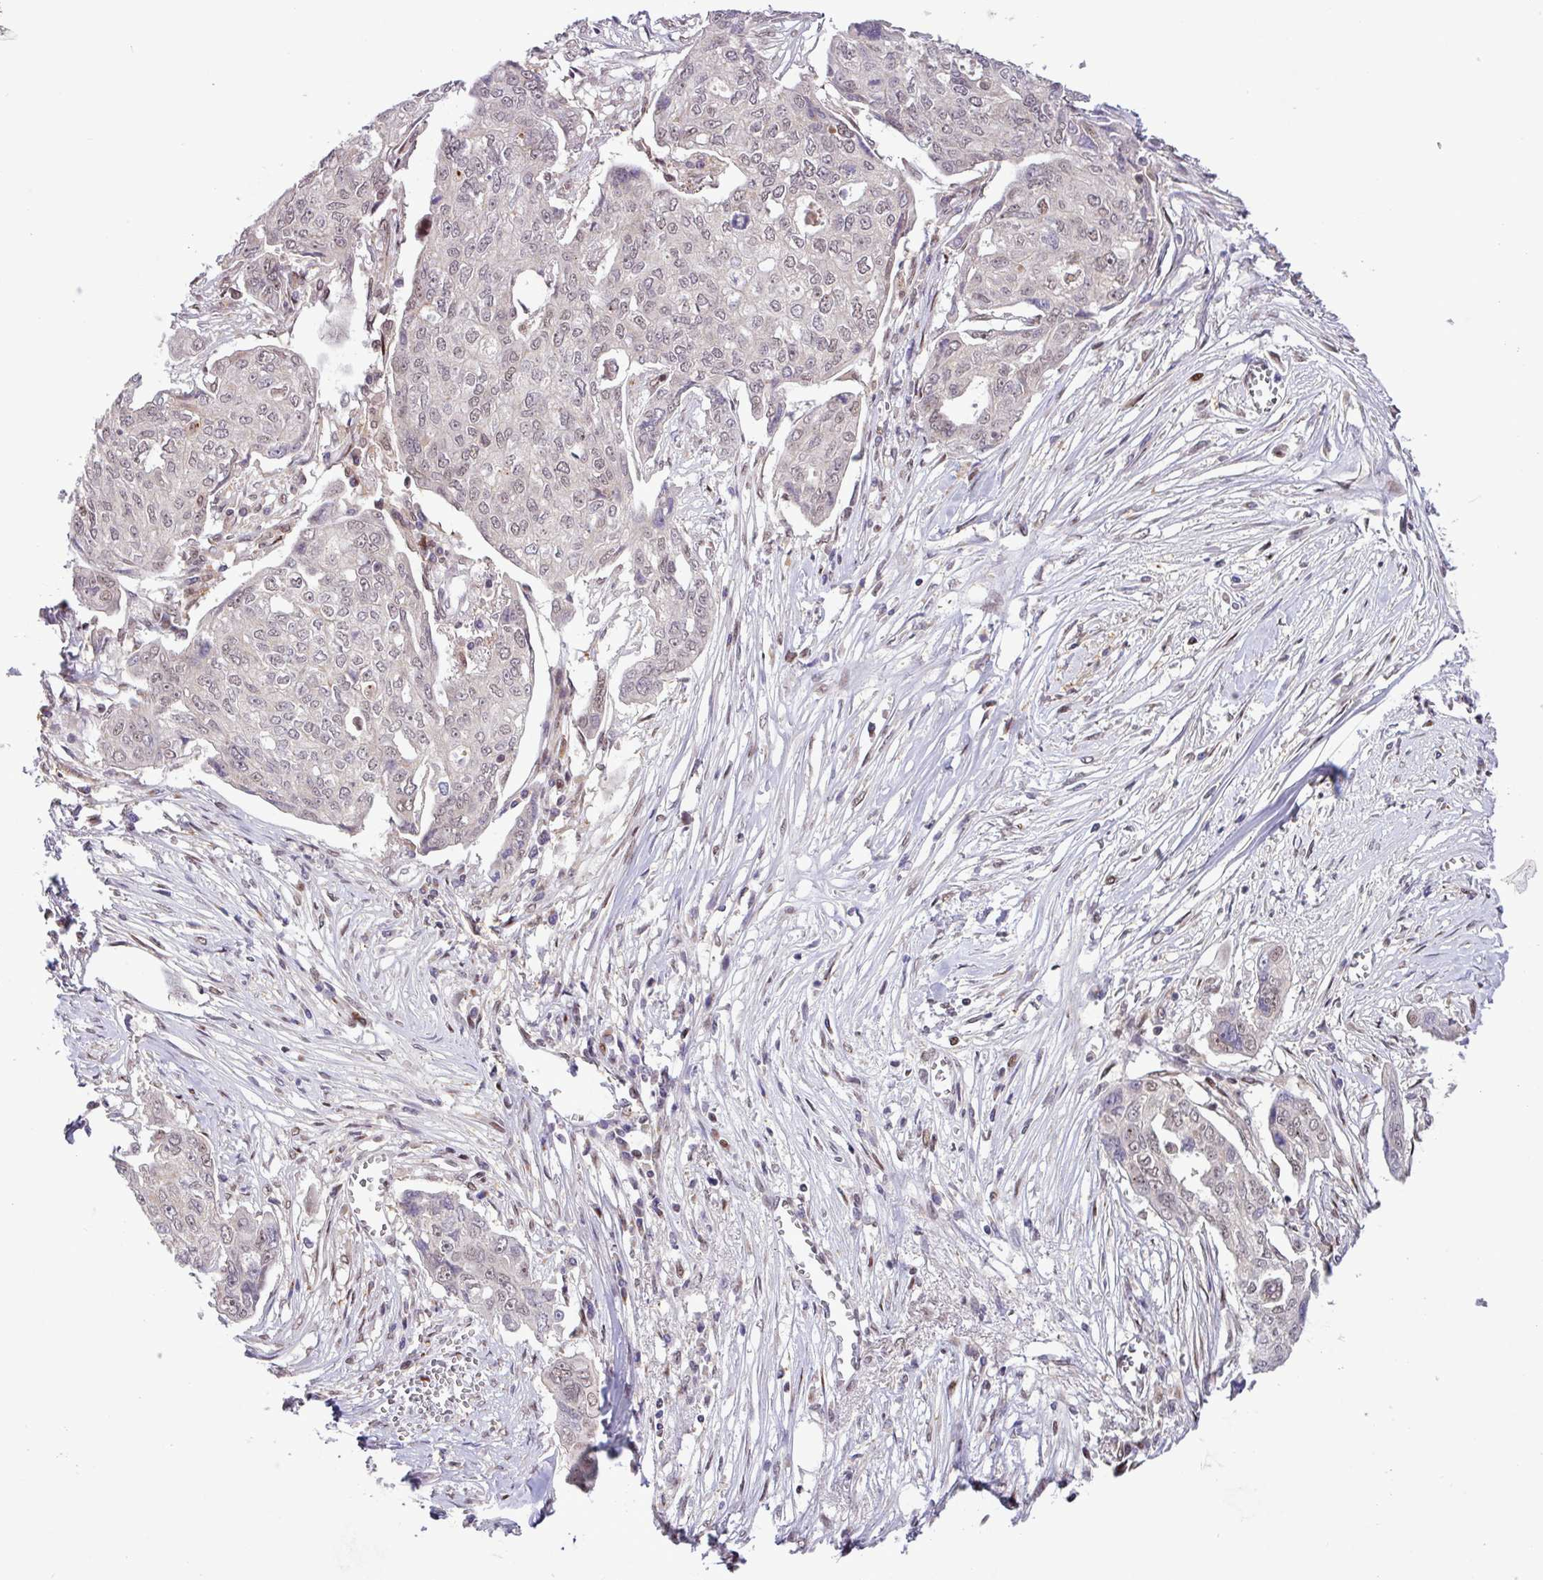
{"staining": {"intensity": "weak", "quantity": "<25%", "location": "nuclear"}, "tissue": "ovarian cancer", "cell_type": "Tumor cells", "image_type": "cancer", "snomed": [{"axis": "morphology", "description": "Carcinoma, endometroid"}, {"axis": "topography", "description": "Ovary"}], "caption": "Tumor cells are negative for protein expression in human ovarian endometroid carcinoma.", "gene": "BRD3", "patient": {"sex": "female", "age": 70}}